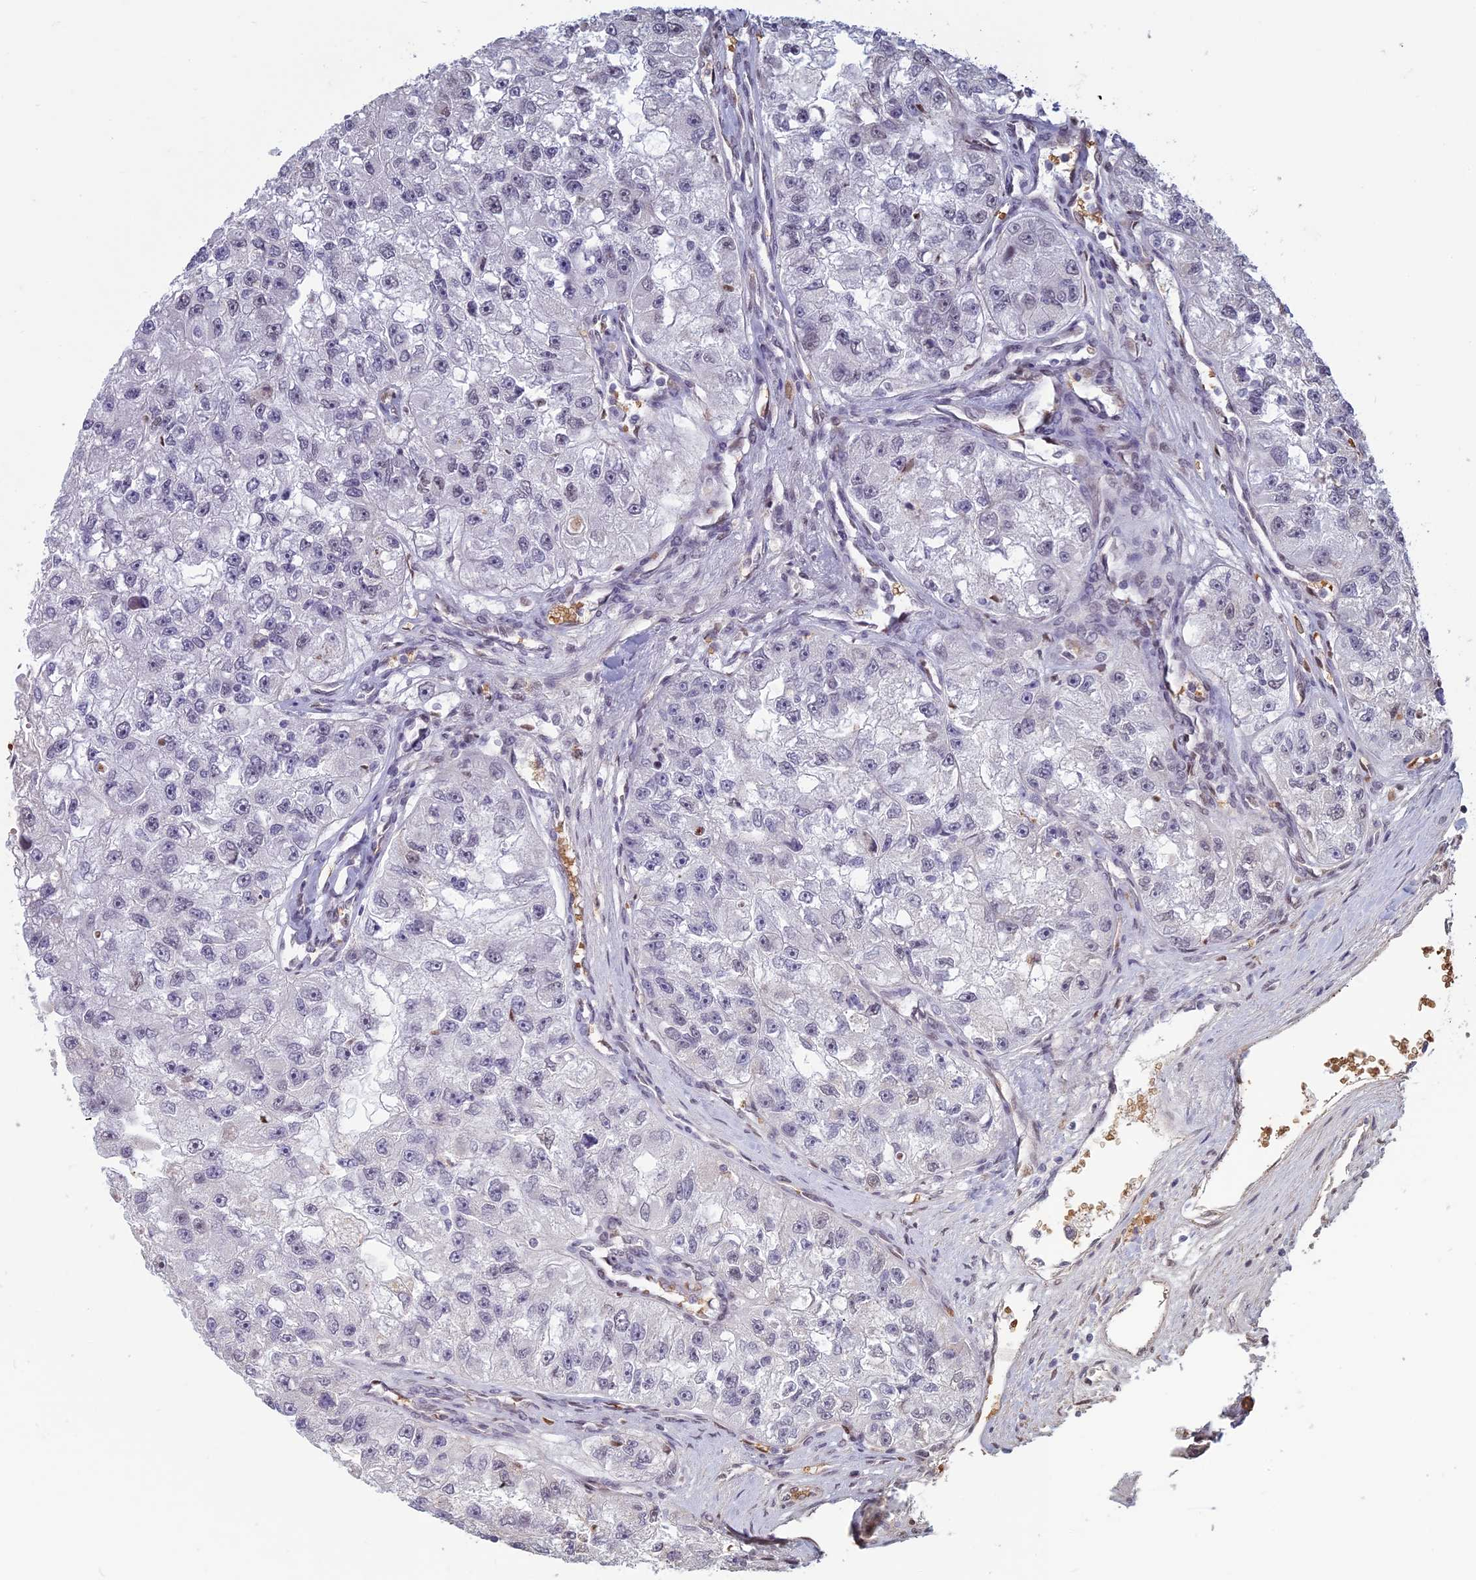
{"staining": {"intensity": "weak", "quantity": "<25%", "location": "nuclear"}, "tissue": "renal cancer", "cell_type": "Tumor cells", "image_type": "cancer", "snomed": [{"axis": "morphology", "description": "Adenocarcinoma, NOS"}, {"axis": "topography", "description": "Kidney"}], "caption": "Micrograph shows no protein staining in tumor cells of renal cancer tissue. (IHC, brightfield microscopy, high magnification).", "gene": "MFAP1", "patient": {"sex": "male", "age": 63}}